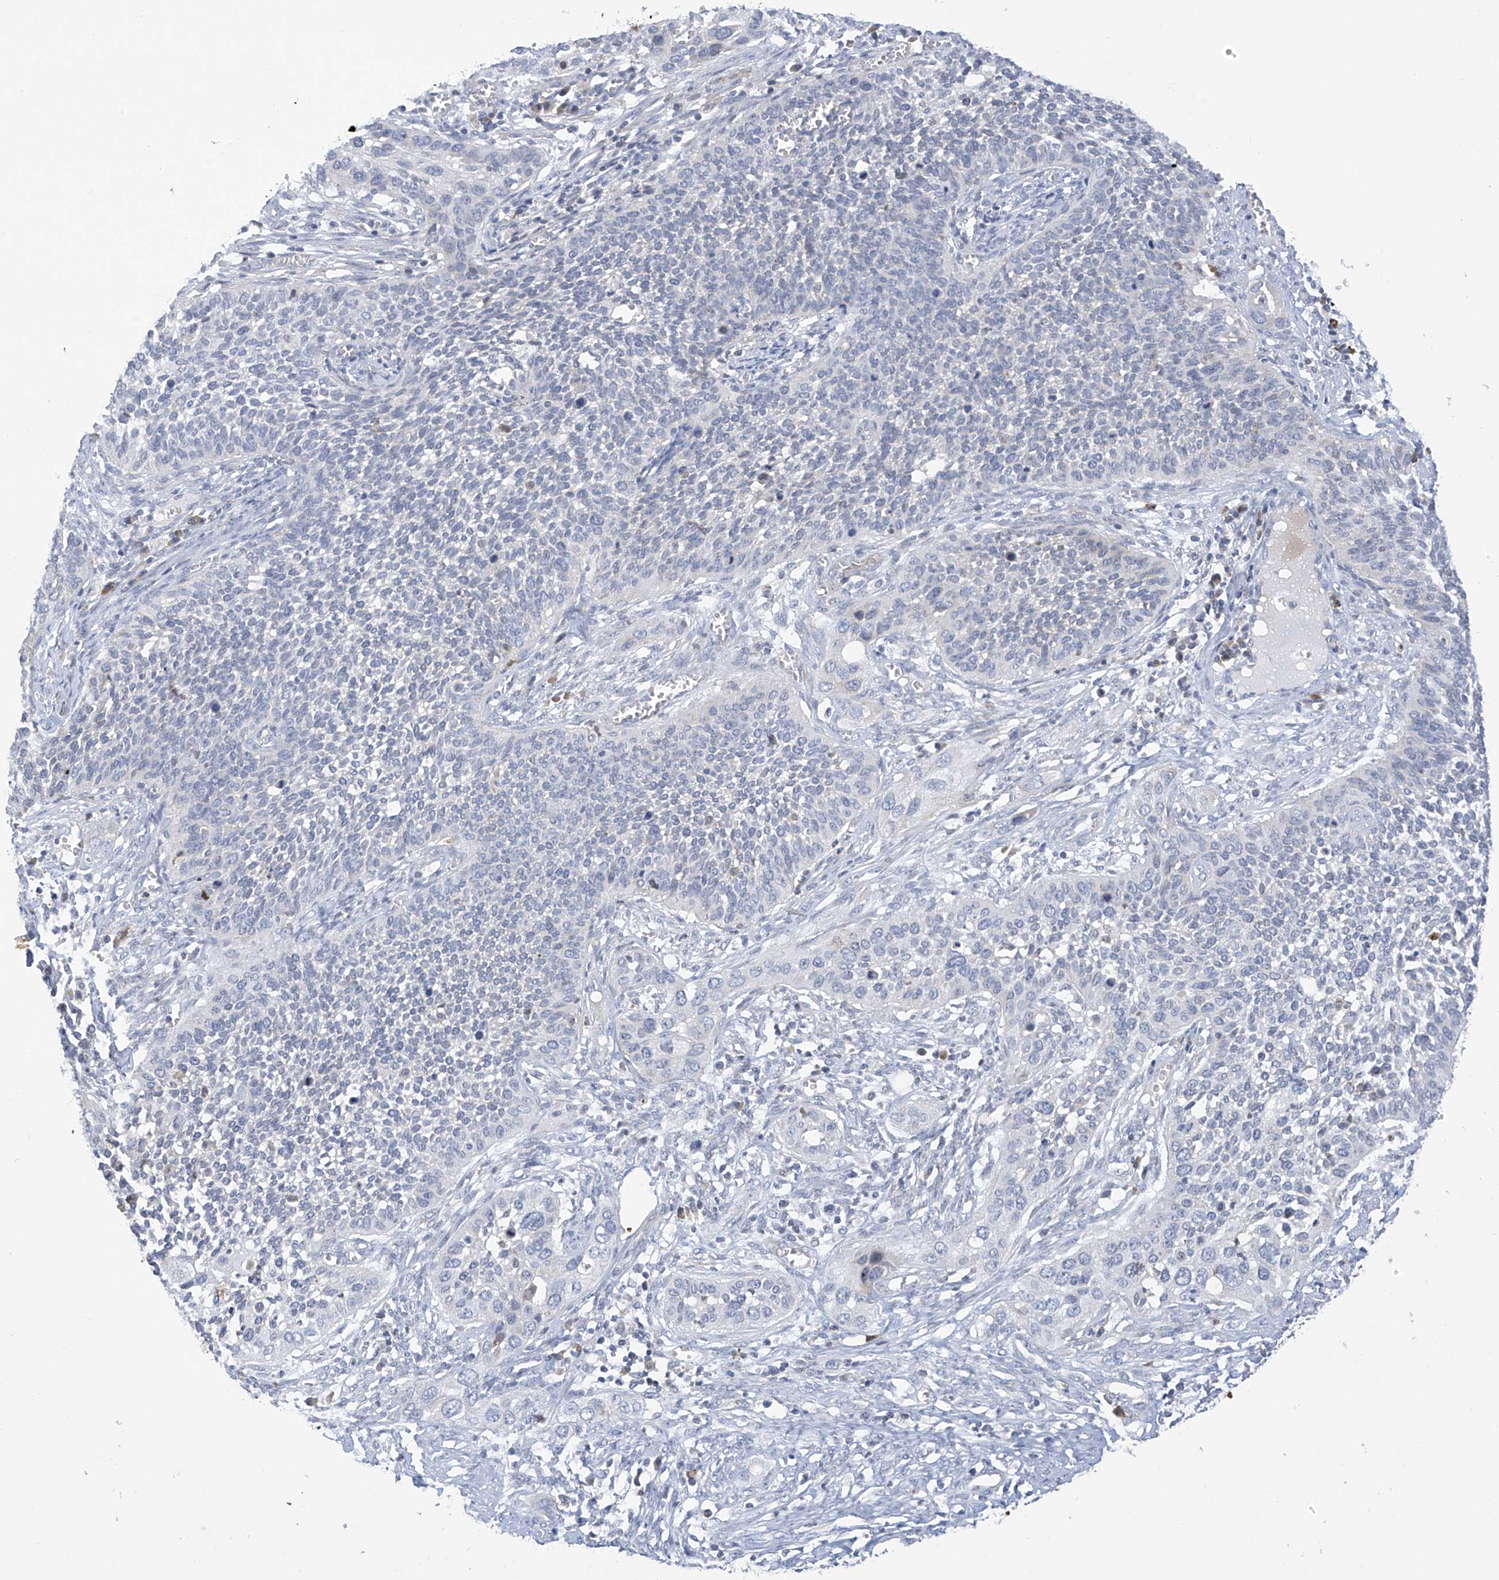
{"staining": {"intensity": "negative", "quantity": "none", "location": "none"}, "tissue": "cervical cancer", "cell_type": "Tumor cells", "image_type": "cancer", "snomed": [{"axis": "morphology", "description": "Squamous cell carcinoma, NOS"}, {"axis": "topography", "description": "Cervix"}], "caption": "Cervical cancer (squamous cell carcinoma) was stained to show a protein in brown. There is no significant positivity in tumor cells.", "gene": "SLCO4A1", "patient": {"sex": "female", "age": 34}}